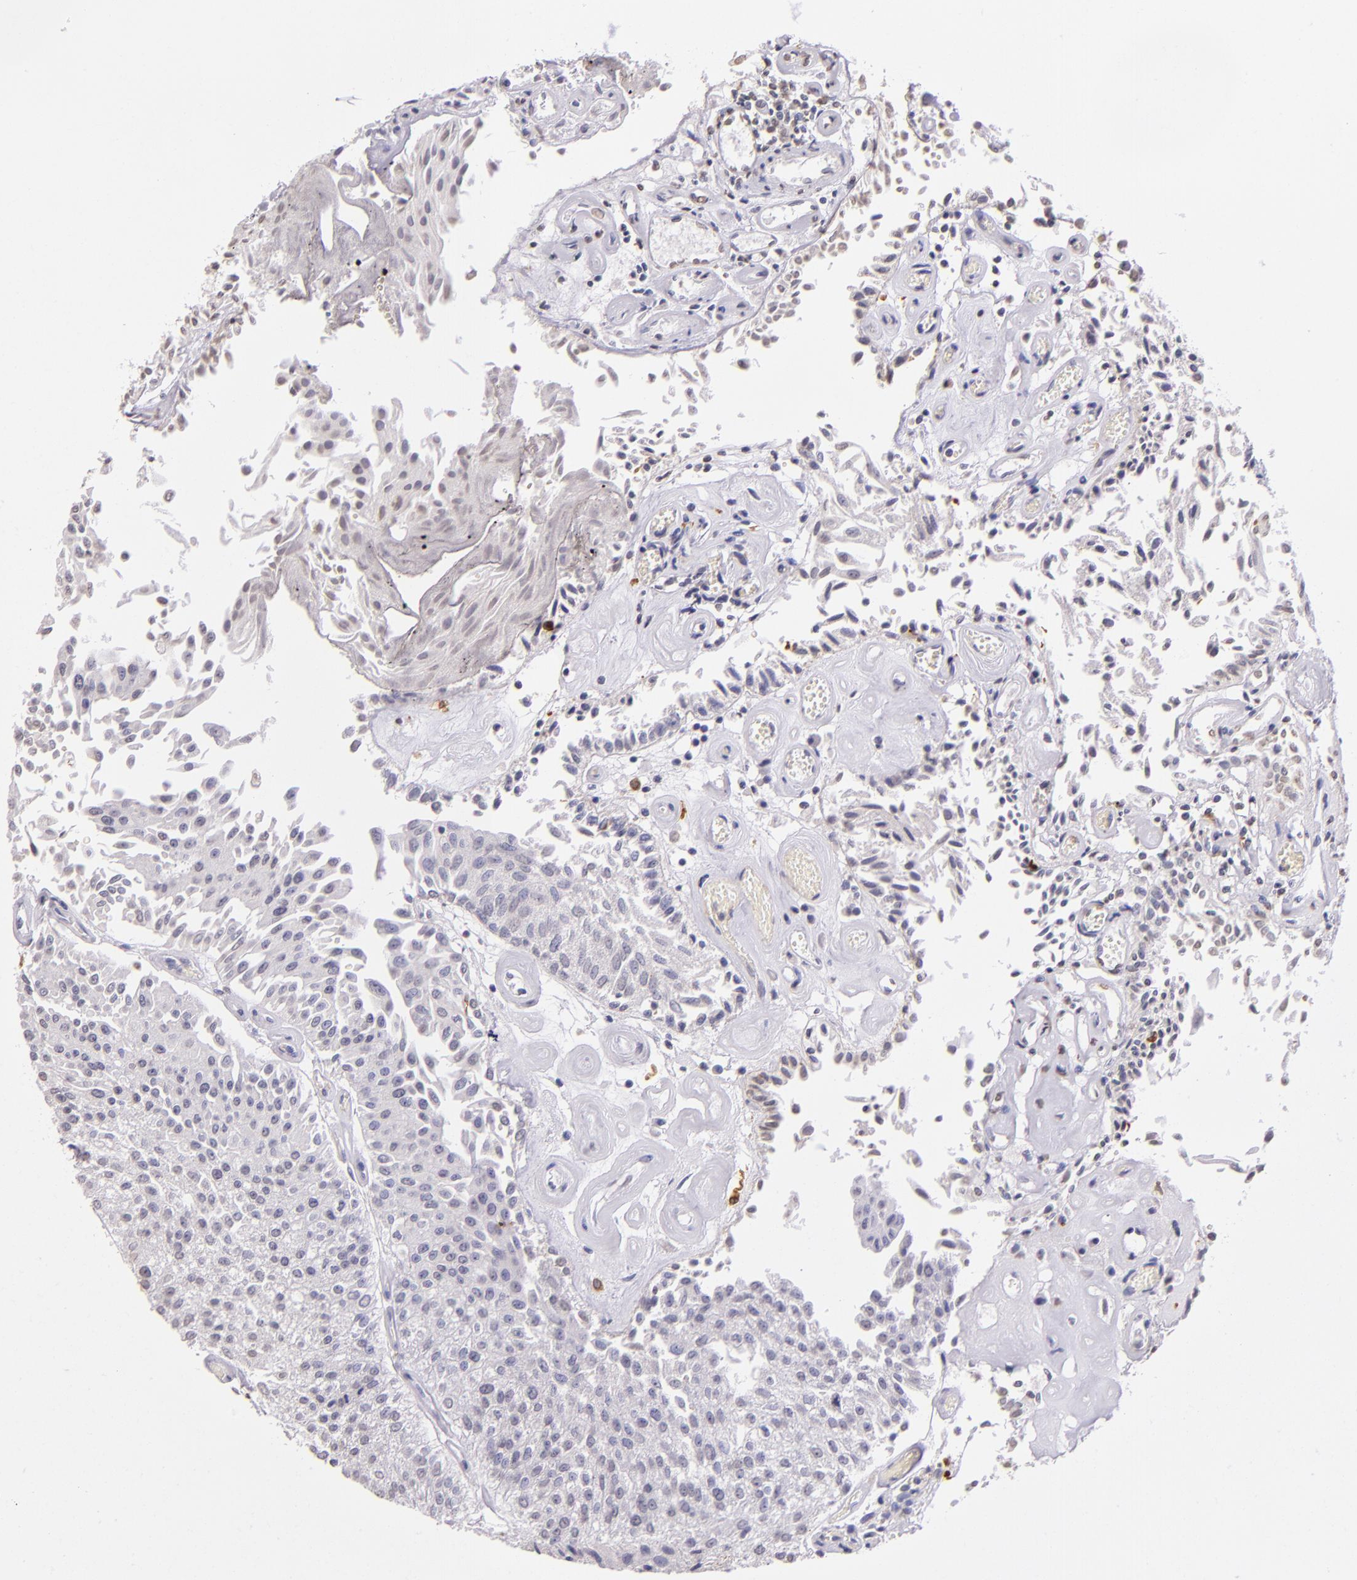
{"staining": {"intensity": "negative", "quantity": "none", "location": "none"}, "tissue": "urothelial cancer", "cell_type": "Tumor cells", "image_type": "cancer", "snomed": [{"axis": "morphology", "description": "Urothelial carcinoma, Low grade"}, {"axis": "topography", "description": "Urinary bladder"}], "caption": "There is no significant staining in tumor cells of urothelial carcinoma (low-grade).", "gene": "RTN1", "patient": {"sex": "male", "age": 86}}